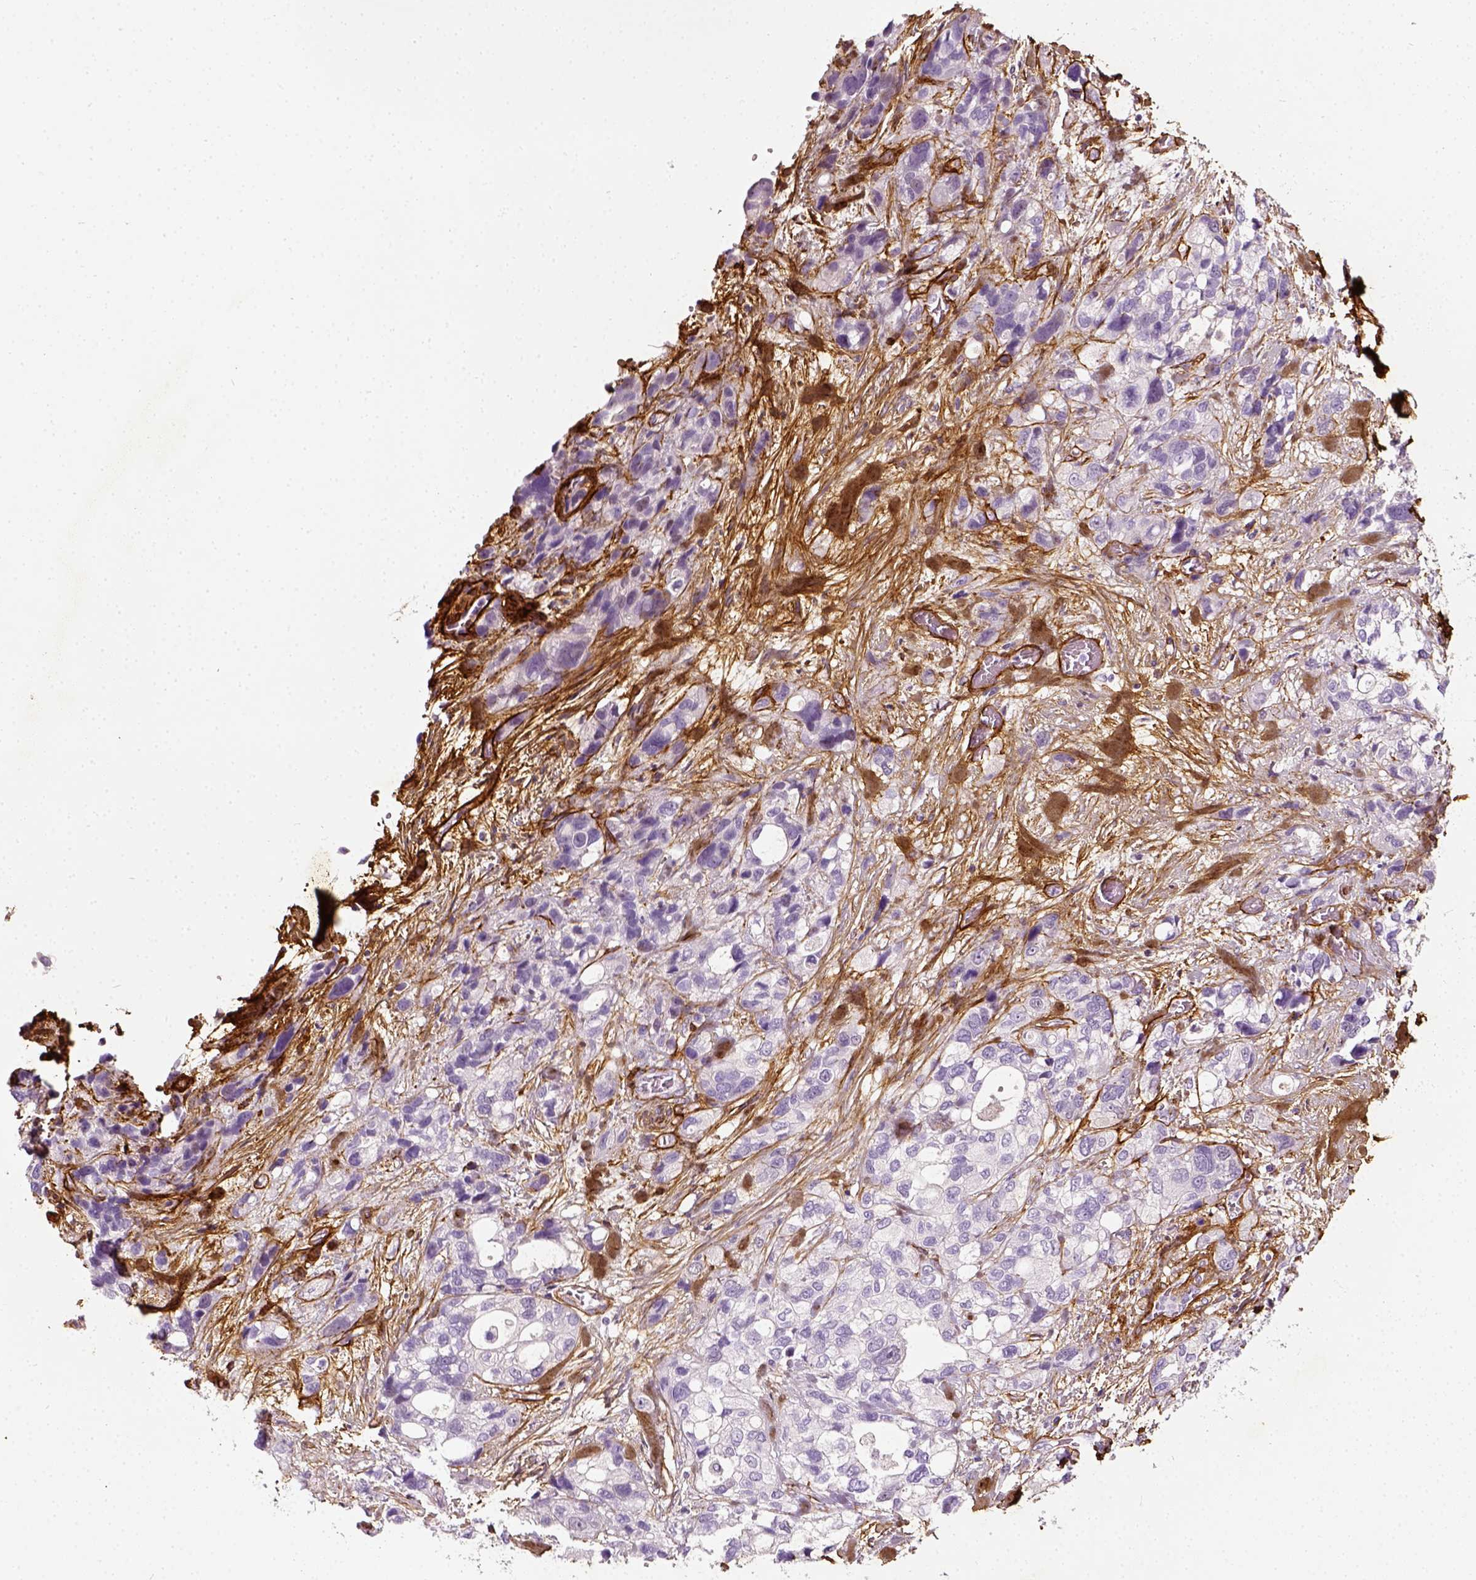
{"staining": {"intensity": "negative", "quantity": "none", "location": "none"}, "tissue": "stomach cancer", "cell_type": "Tumor cells", "image_type": "cancer", "snomed": [{"axis": "morphology", "description": "Adenocarcinoma, NOS"}, {"axis": "topography", "description": "Stomach, upper"}], "caption": "Human adenocarcinoma (stomach) stained for a protein using immunohistochemistry reveals no expression in tumor cells.", "gene": "COL6A2", "patient": {"sex": "female", "age": 81}}